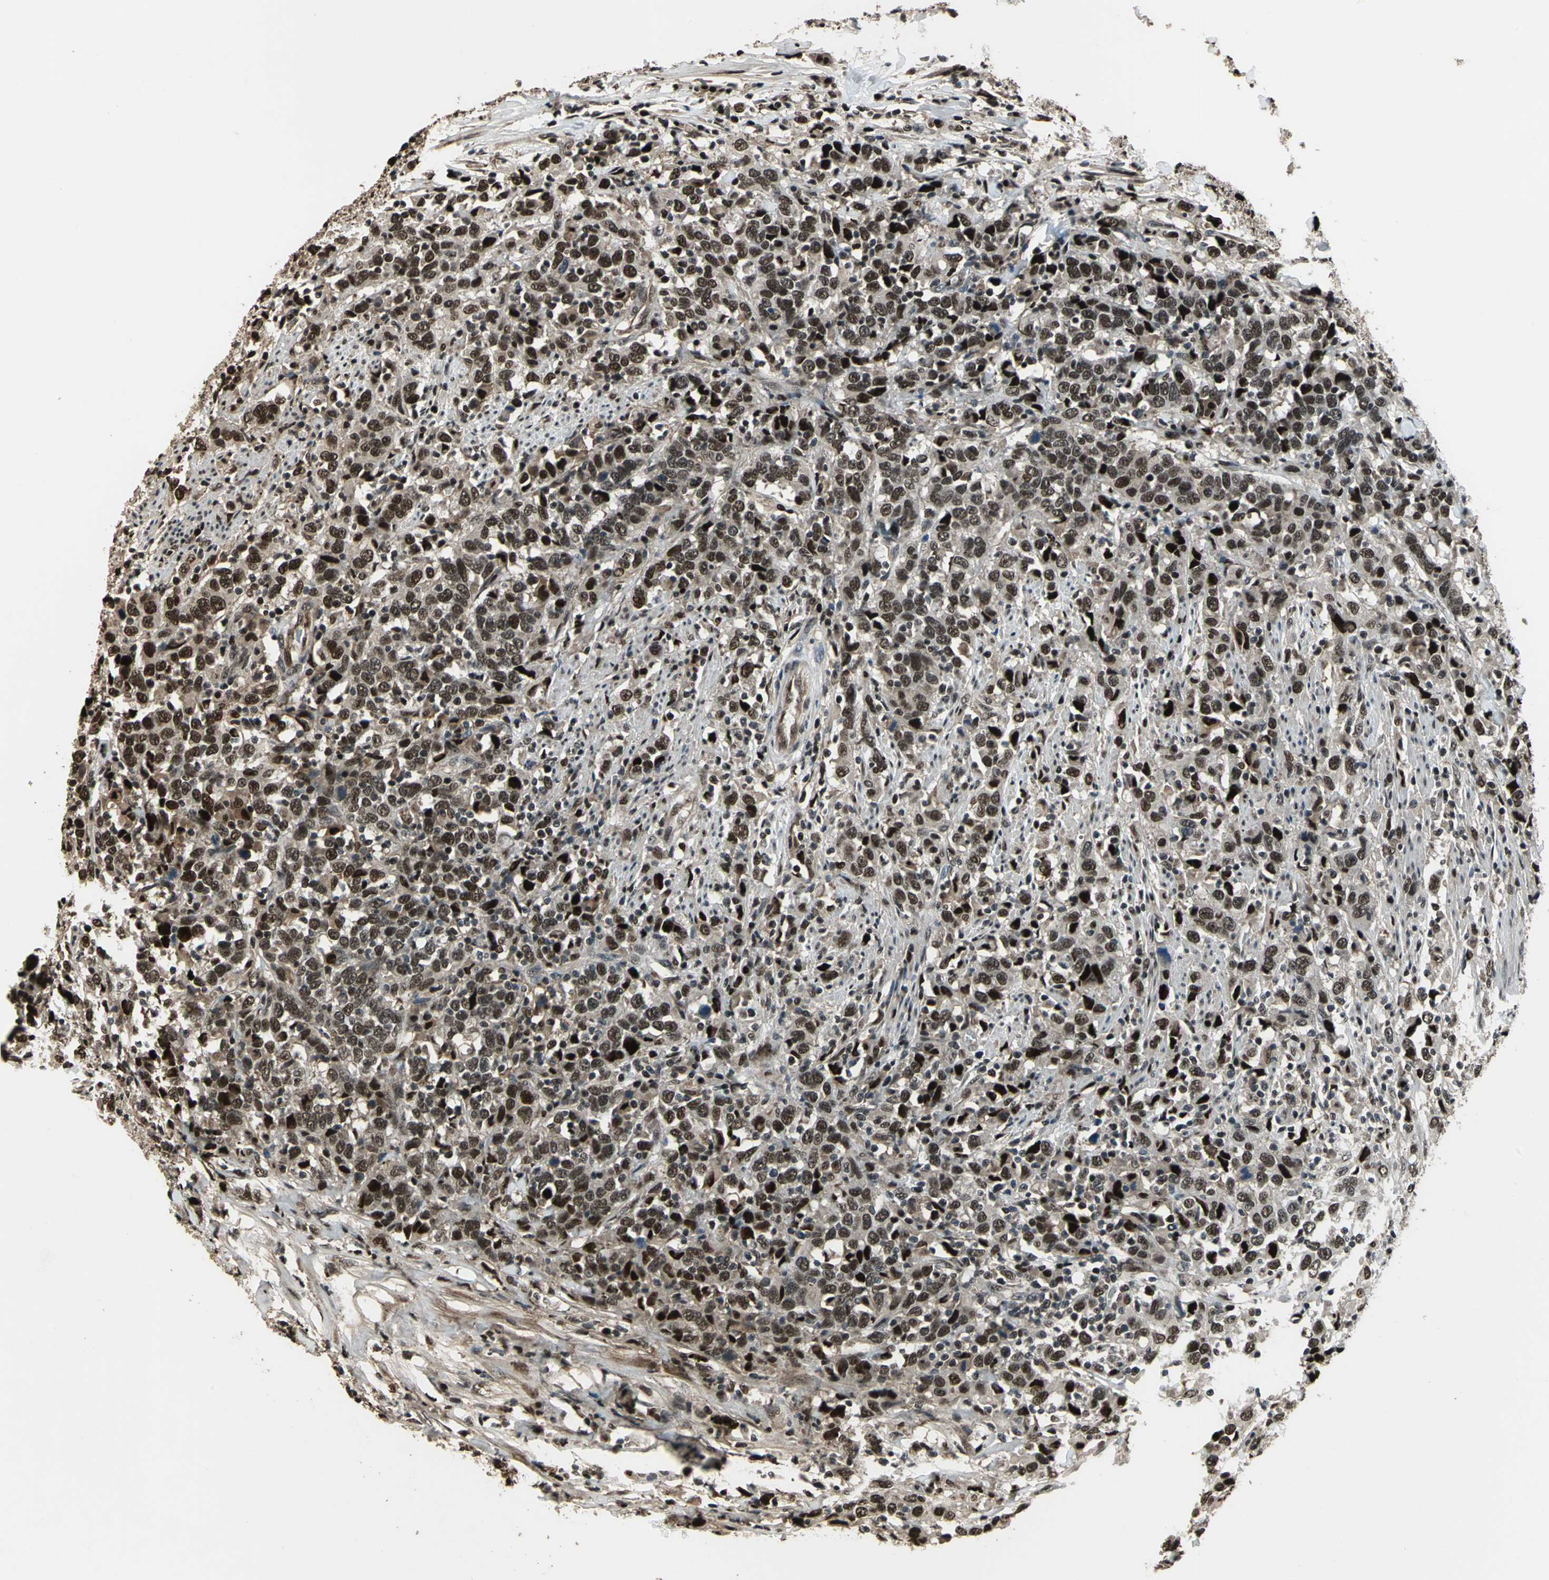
{"staining": {"intensity": "moderate", "quantity": ">75%", "location": "nuclear"}, "tissue": "urothelial cancer", "cell_type": "Tumor cells", "image_type": "cancer", "snomed": [{"axis": "morphology", "description": "Urothelial carcinoma, High grade"}, {"axis": "topography", "description": "Urinary bladder"}], "caption": "Urothelial cancer stained with DAB IHC shows medium levels of moderate nuclear staining in about >75% of tumor cells. The staining was performed using DAB (3,3'-diaminobenzidine) to visualize the protein expression in brown, while the nuclei were stained in blue with hematoxylin (Magnification: 20x).", "gene": "MIS18BP1", "patient": {"sex": "male", "age": 61}}